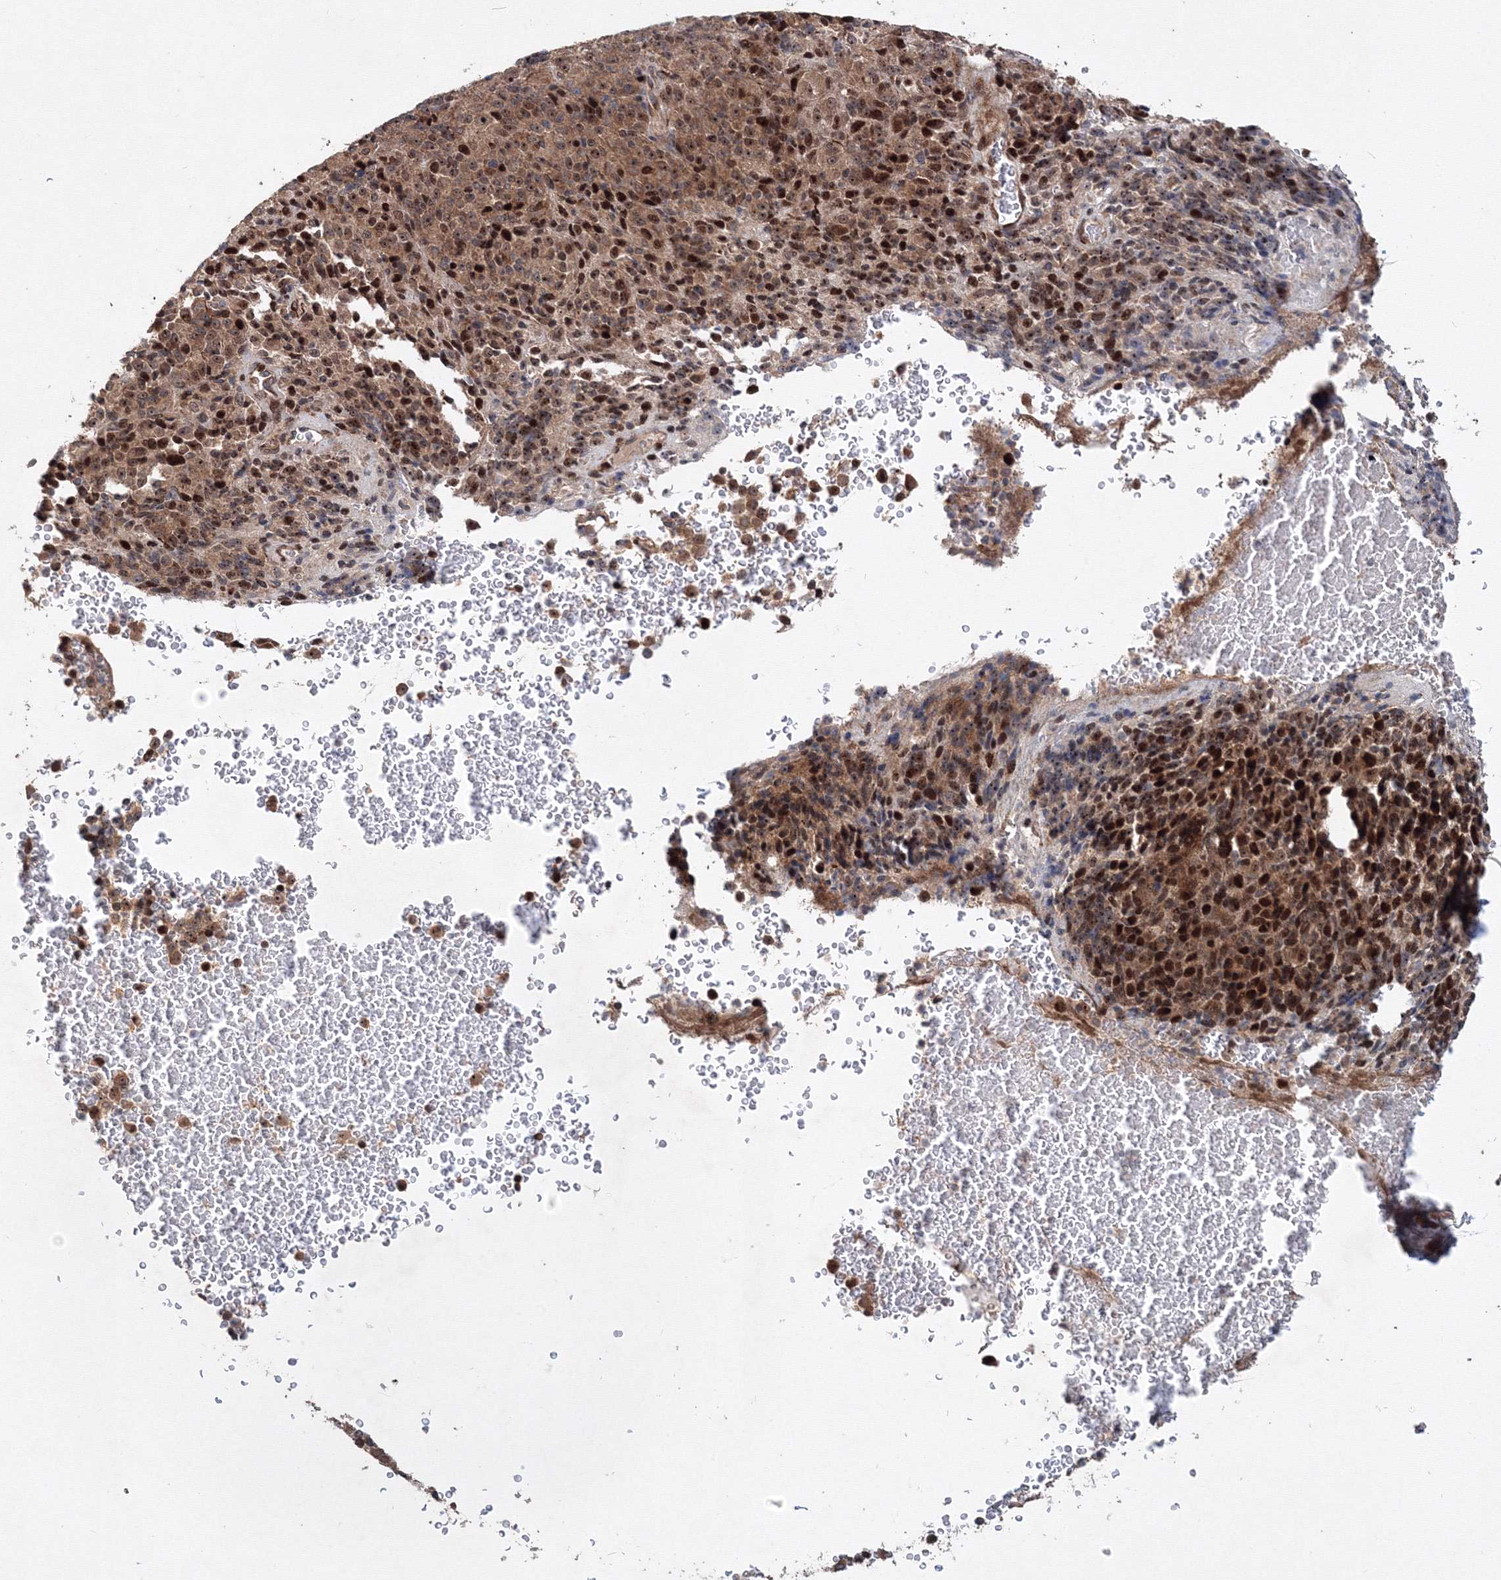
{"staining": {"intensity": "moderate", "quantity": ">75%", "location": "cytoplasmic/membranous,nuclear"}, "tissue": "melanoma", "cell_type": "Tumor cells", "image_type": "cancer", "snomed": [{"axis": "morphology", "description": "Malignant melanoma, Metastatic site"}, {"axis": "topography", "description": "Brain"}], "caption": "A micrograph of human melanoma stained for a protein demonstrates moderate cytoplasmic/membranous and nuclear brown staining in tumor cells. (Brightfield microscopy of DAB IHC at high magnification).", "gene": "ANKAR", "patient": {"sex": "female", "age": 56}}